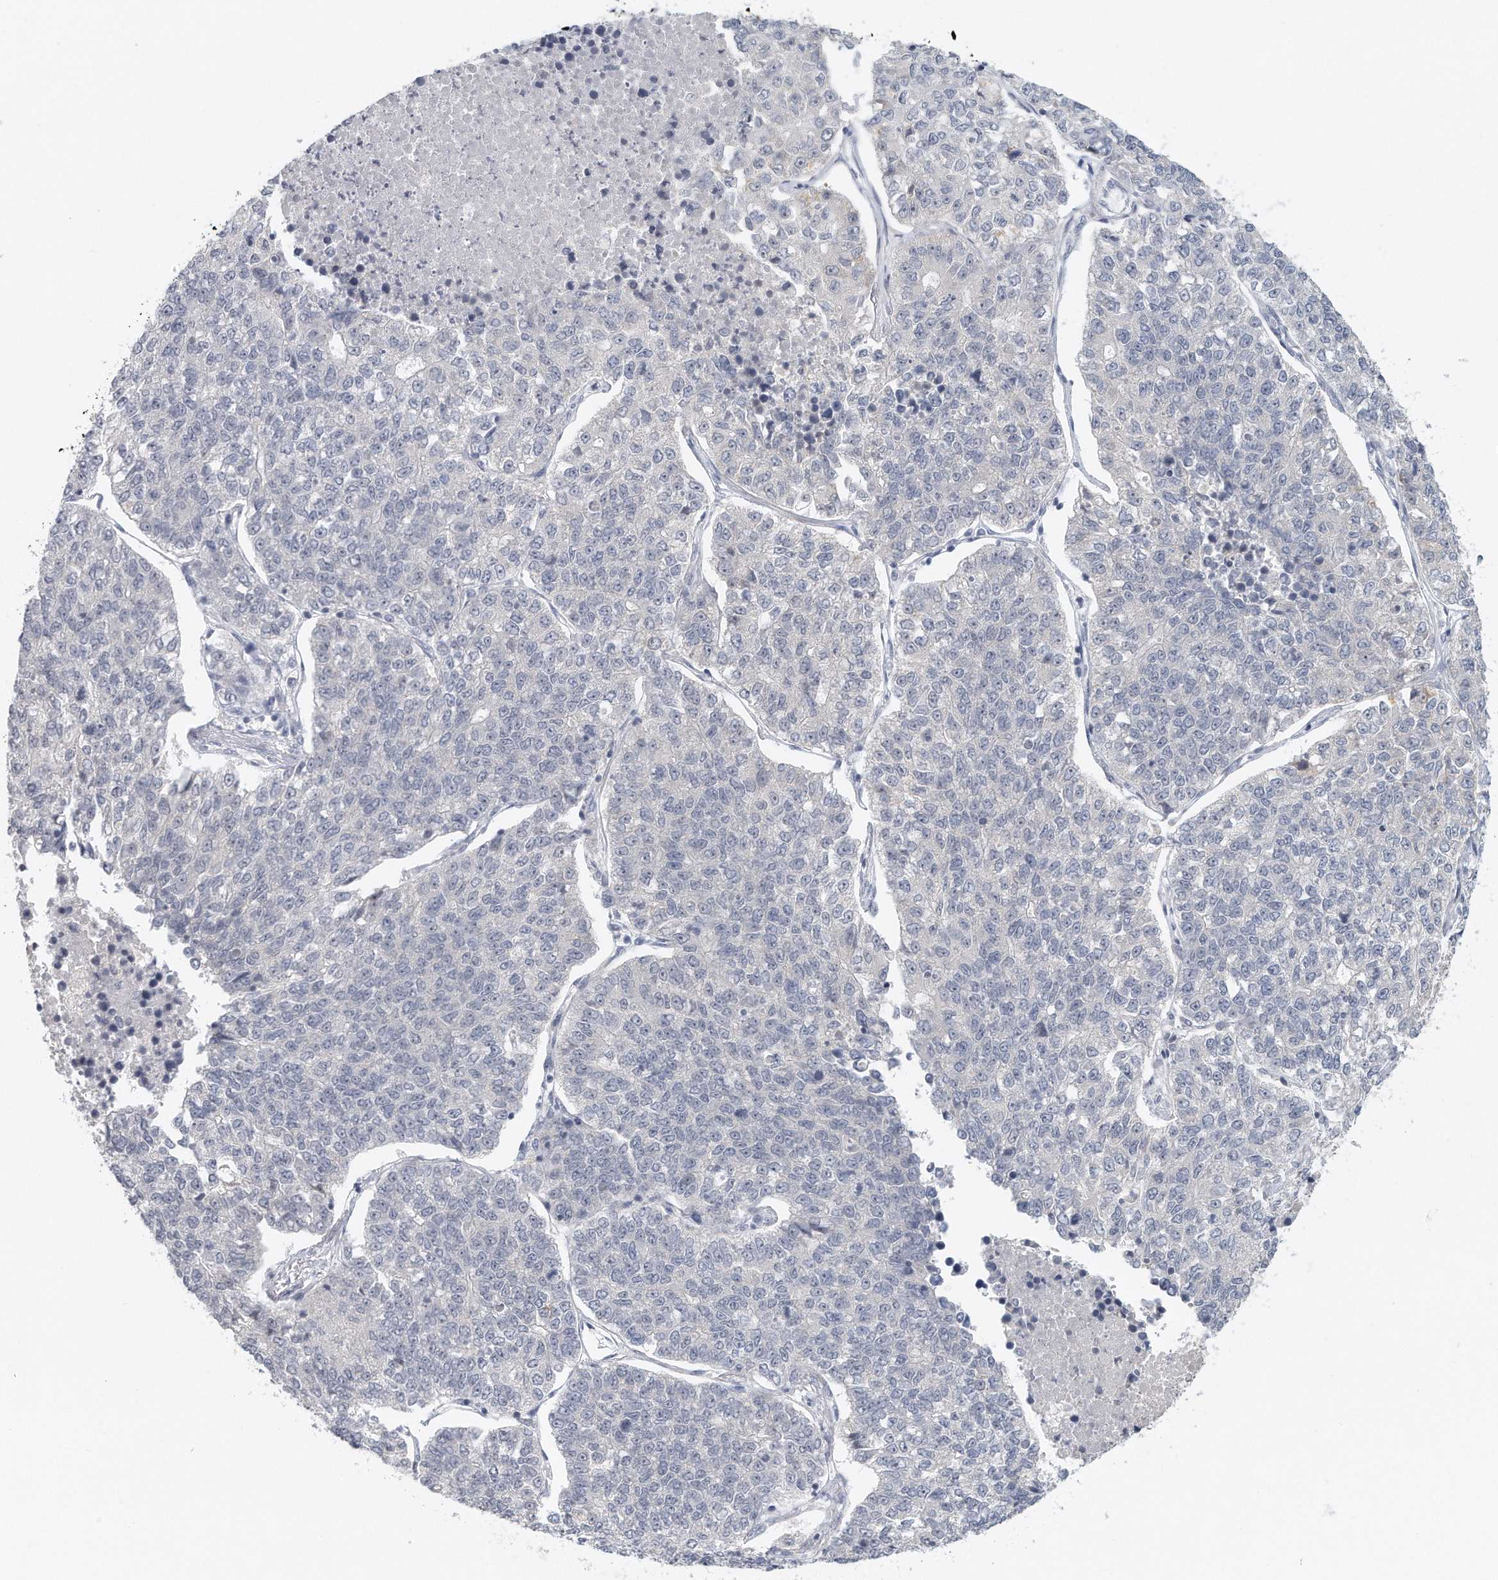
{"staining": {"intensity": "negative", "quantity": "none", "location": "none"}, "tissue": "lung cancer", "cell_type": "Tumor cells", "image_type": "cancer", "snomed": [{"axis": "morphology", "description": "Adenocarcinoma, NOS"}, {"axis": "topography", "description": "Lung"}], "caption": "An IHC micrograph of lung cancer (adenocarcinoma) is shown. There is no staining in tumor cells of lung cancer (adenocarcinoma). The staining is performed using DAB brown chromogen with nuclei counter-stained in using hematoxylin.", "gene": "DDX43", "patient": {"sex": "male", "age": 49}}